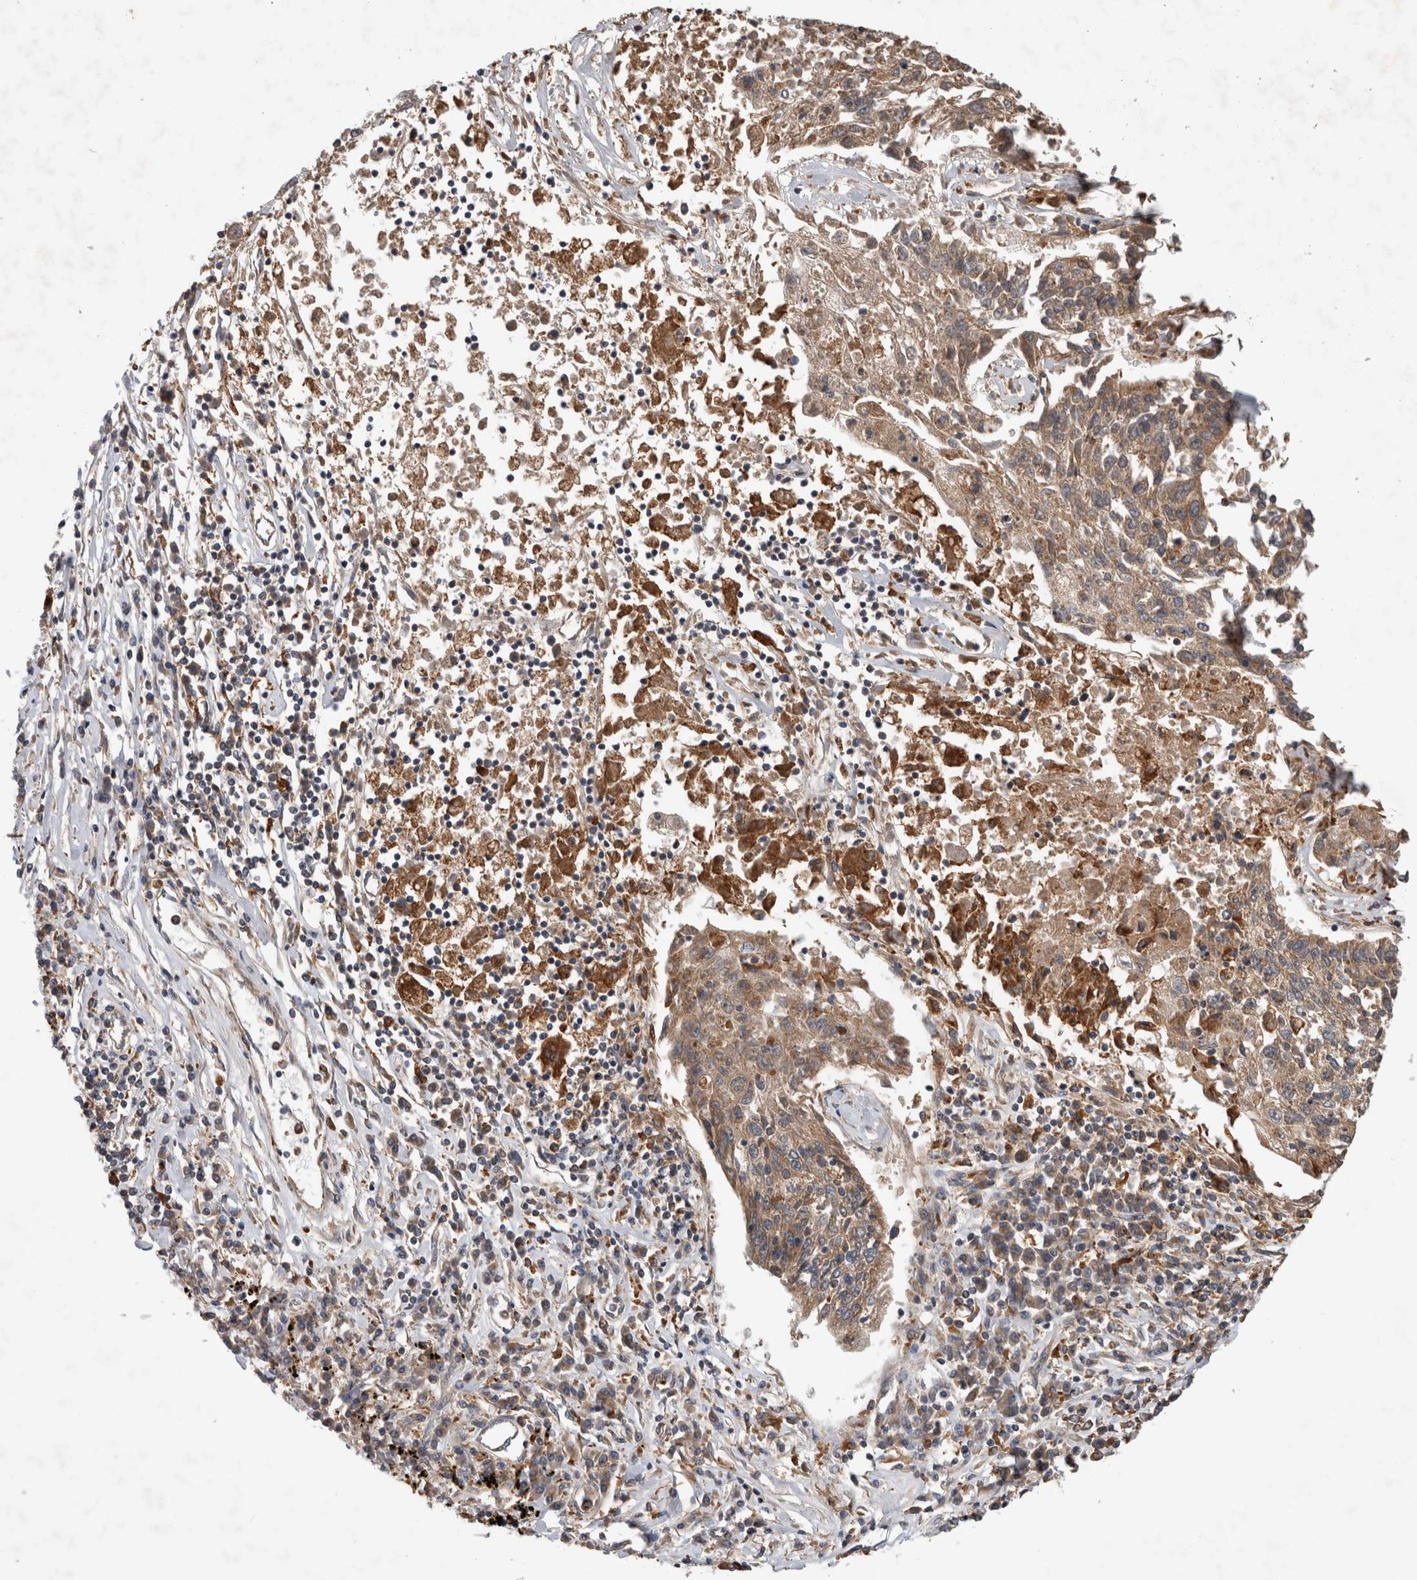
{"staining": {"intensity": "moderate", "quantity": ">75%", "location": "cytoplasmic/membranous"}, "tissue": "lung cancer", "cell_type": "Tumor cells", "image_type": "cancer", "snomed": [{"axis": "morphology", "description": "Normal tissue, NOS"}, {"axis": "morphology", "description": "Squamous cell carcinoma, NOS"}, {"axis": "topography", "description": "Lymph node"}, {"axis": "topography", "description": "Cartilage tissue"}, {"axis": "topography", "description": "Bronchus"}, {"axis": "topography", "description": "Lung"}, {"axis": "topography", "description": "Peripheral nerve tissue"}], "caption": "A photomicrograph of human lung squamous cell carcinoma stained for a protein demonstrates moderate cytoplasmic/membranous brown staining in tumor cells.", "gene": "ADGRL3", "patient": {"sex": "female", "age": 49}}